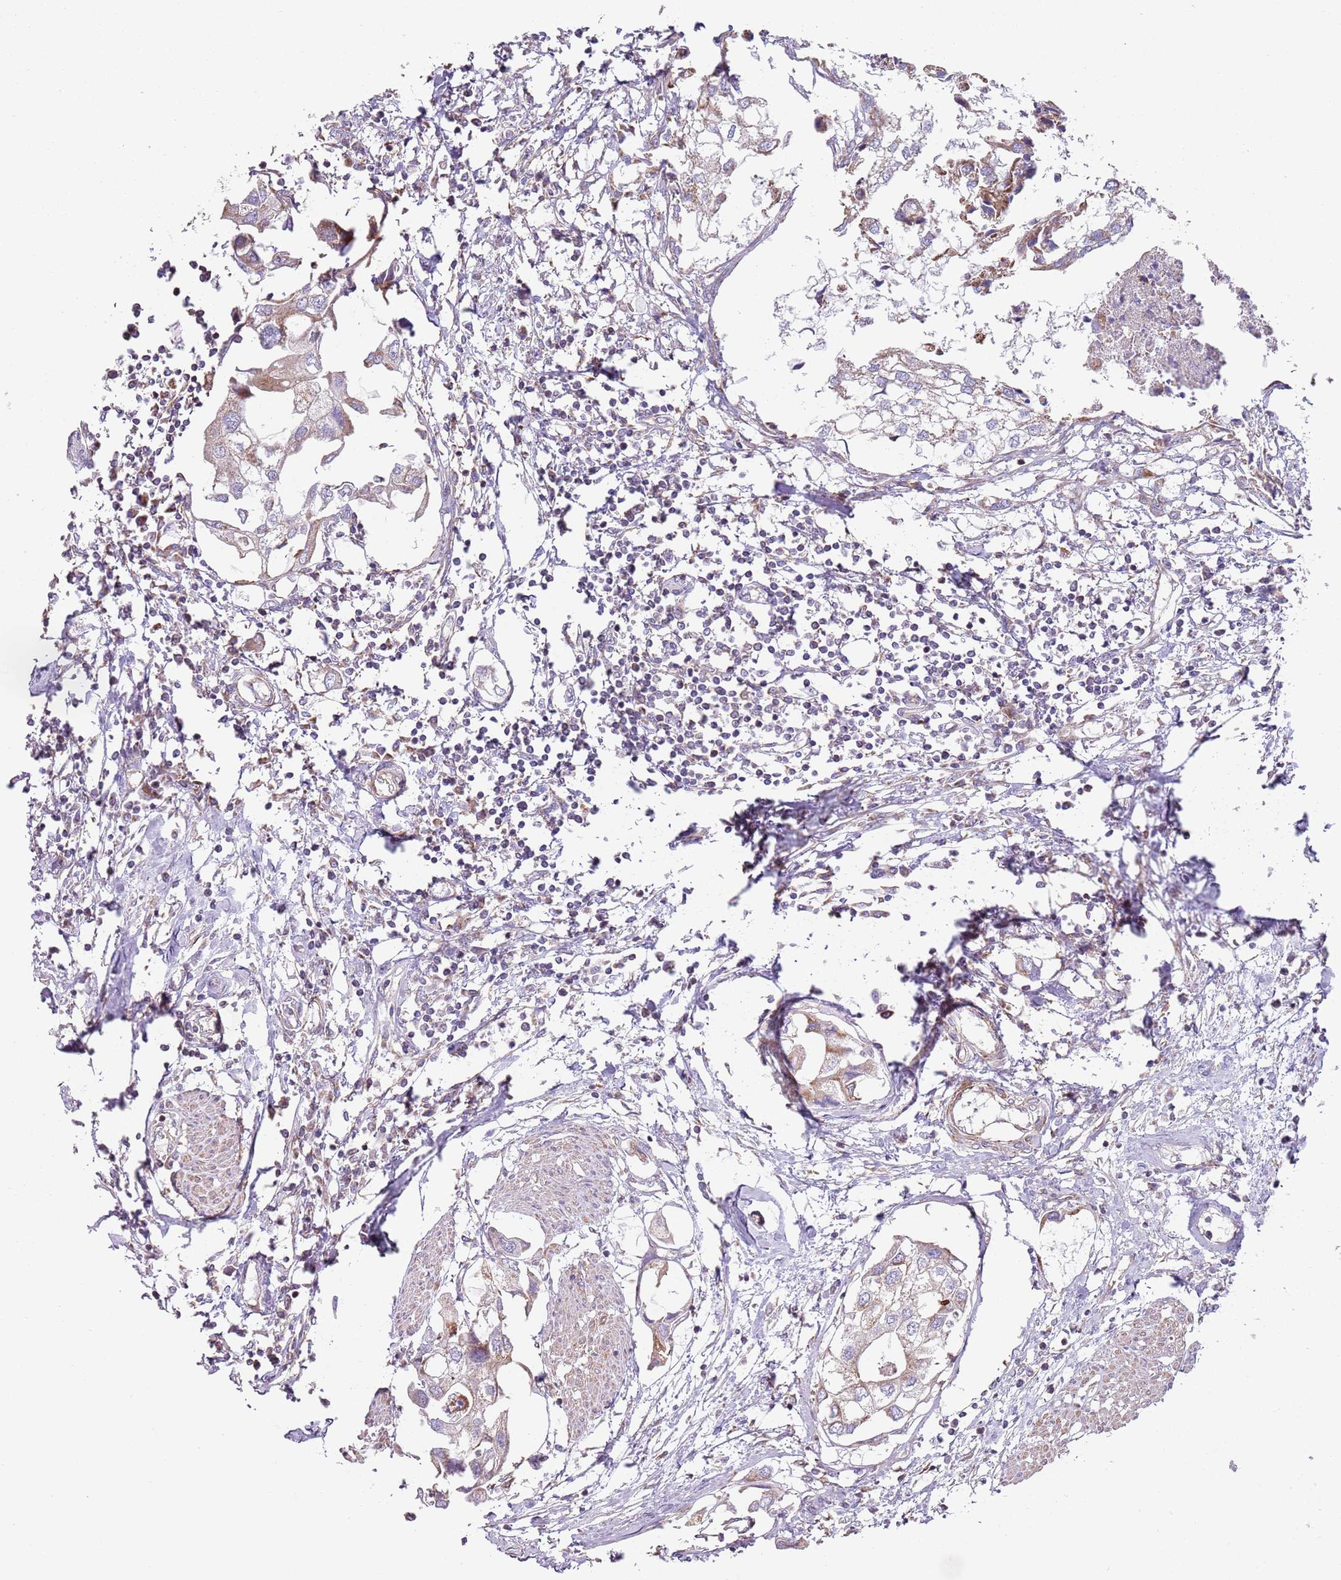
{"staining": {"intensity": "weak", "quantity": "<25%", "location": "cytoplasmic/membranous"}, "tissue": "urothelial cancer", "cell_type": "Tumor cells", "image_type": "cancer", "snomed": [{"axis": "morphology", "description": "Urothelial carcinoma, High grade"}, {"axis": "topography", "description": "Urinary bladder"}], "caption": "Immunohistochemistry of high-grade urothelial carcinoma exhibits no expression in tumor cells.", "gene": "GAS8", "patient": {"sex": "male", "age": 64}}